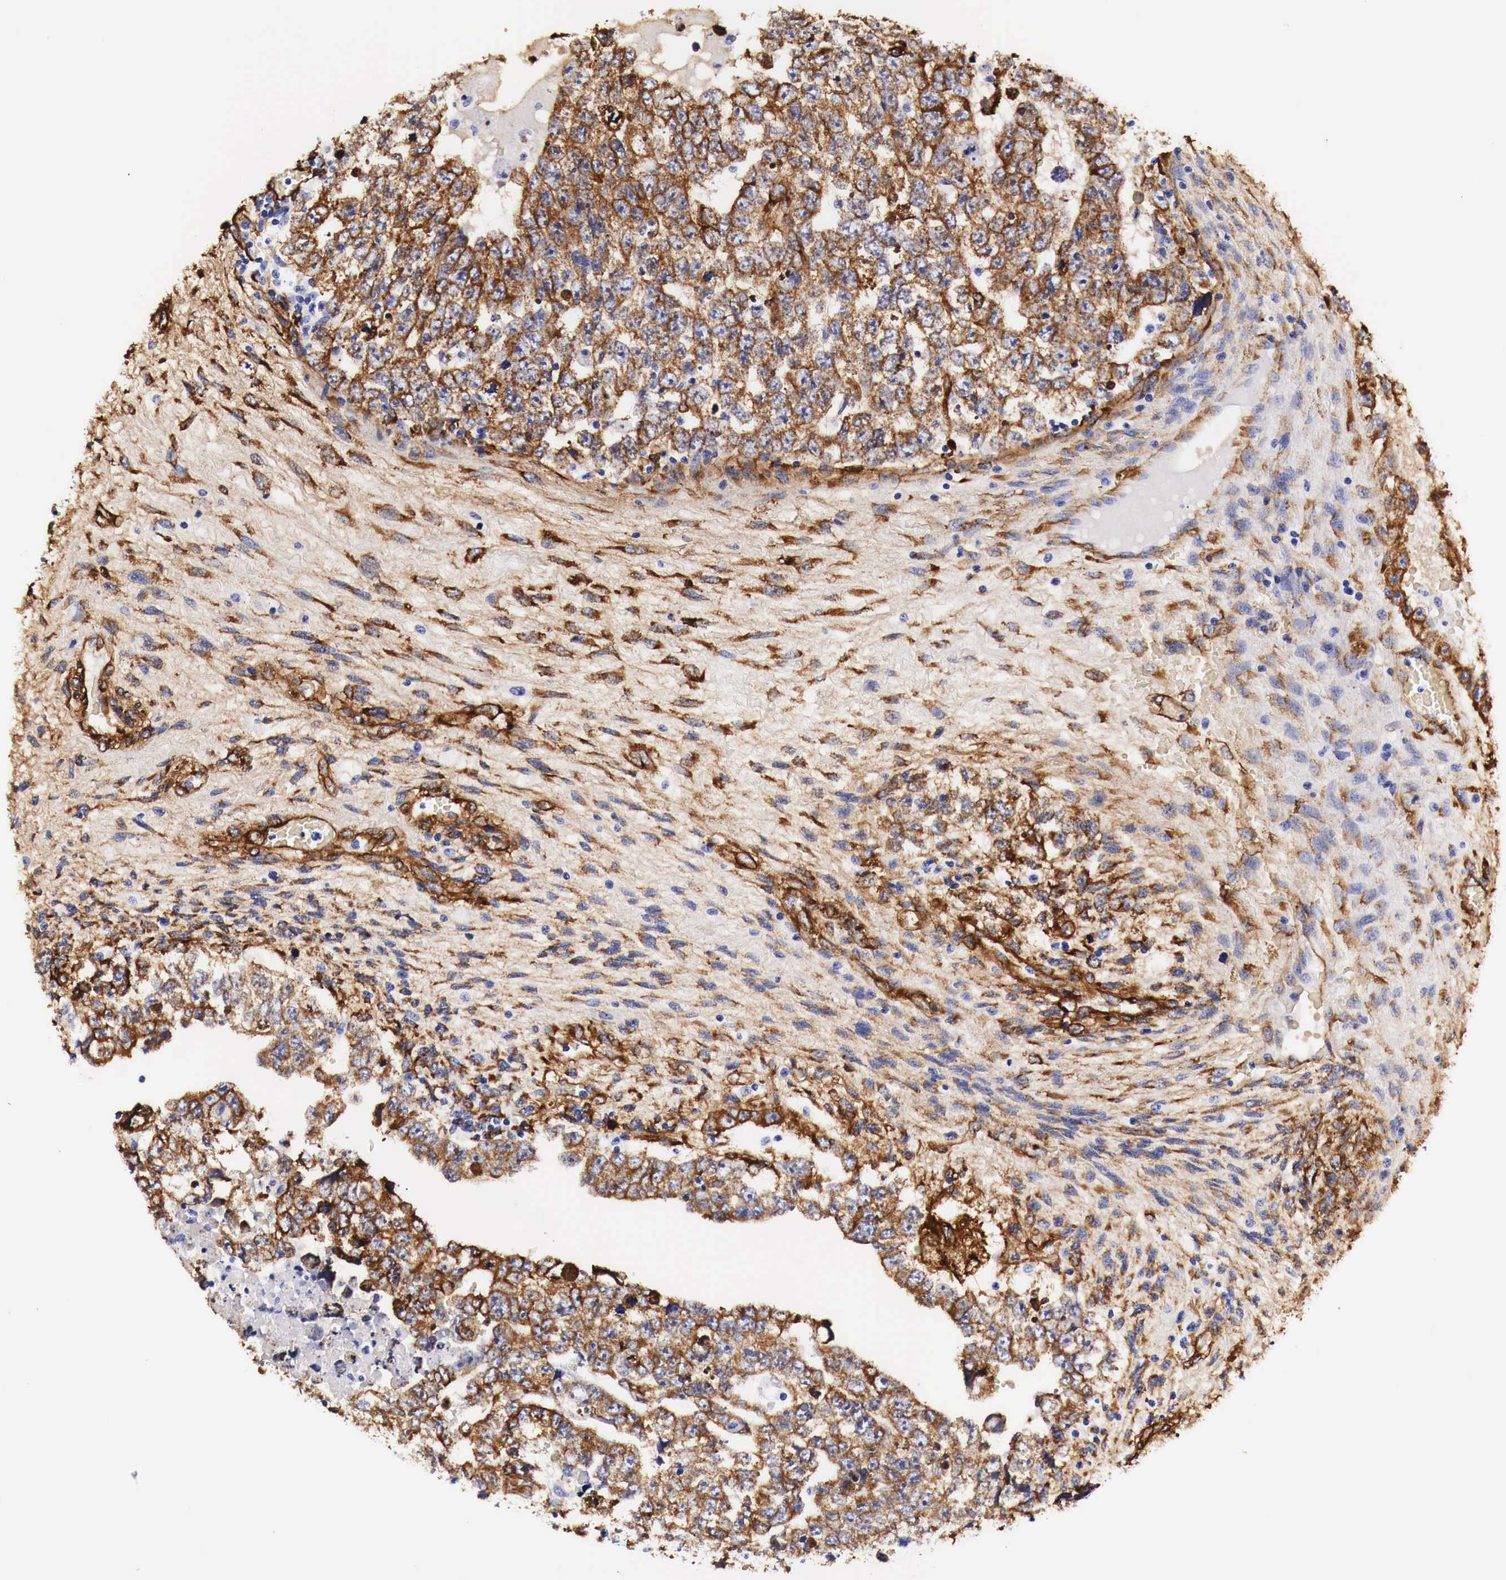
{"staining": {"intensity": "moderate", "quantity": ">75%", "location": "cytoplasmic/membranous"}, "tissue": "testis cancer", "cell_type": "Tumor cells", "image_type": "cancer", "snomed": [{"axis": "morphology", "description": "Carcinoma, Embryonal, NOS"}, {"axis": "topography", "description": "Testis"}], "caption": "Immunohistochemical staining of human testis cancer (embryonal carcinoma) displays moderate cytoplasmic/membranous protein positivity in approximately >75% of tumor cells.", "gene": "LAMB2", "patient": {"sex": "male", "age": 36}}